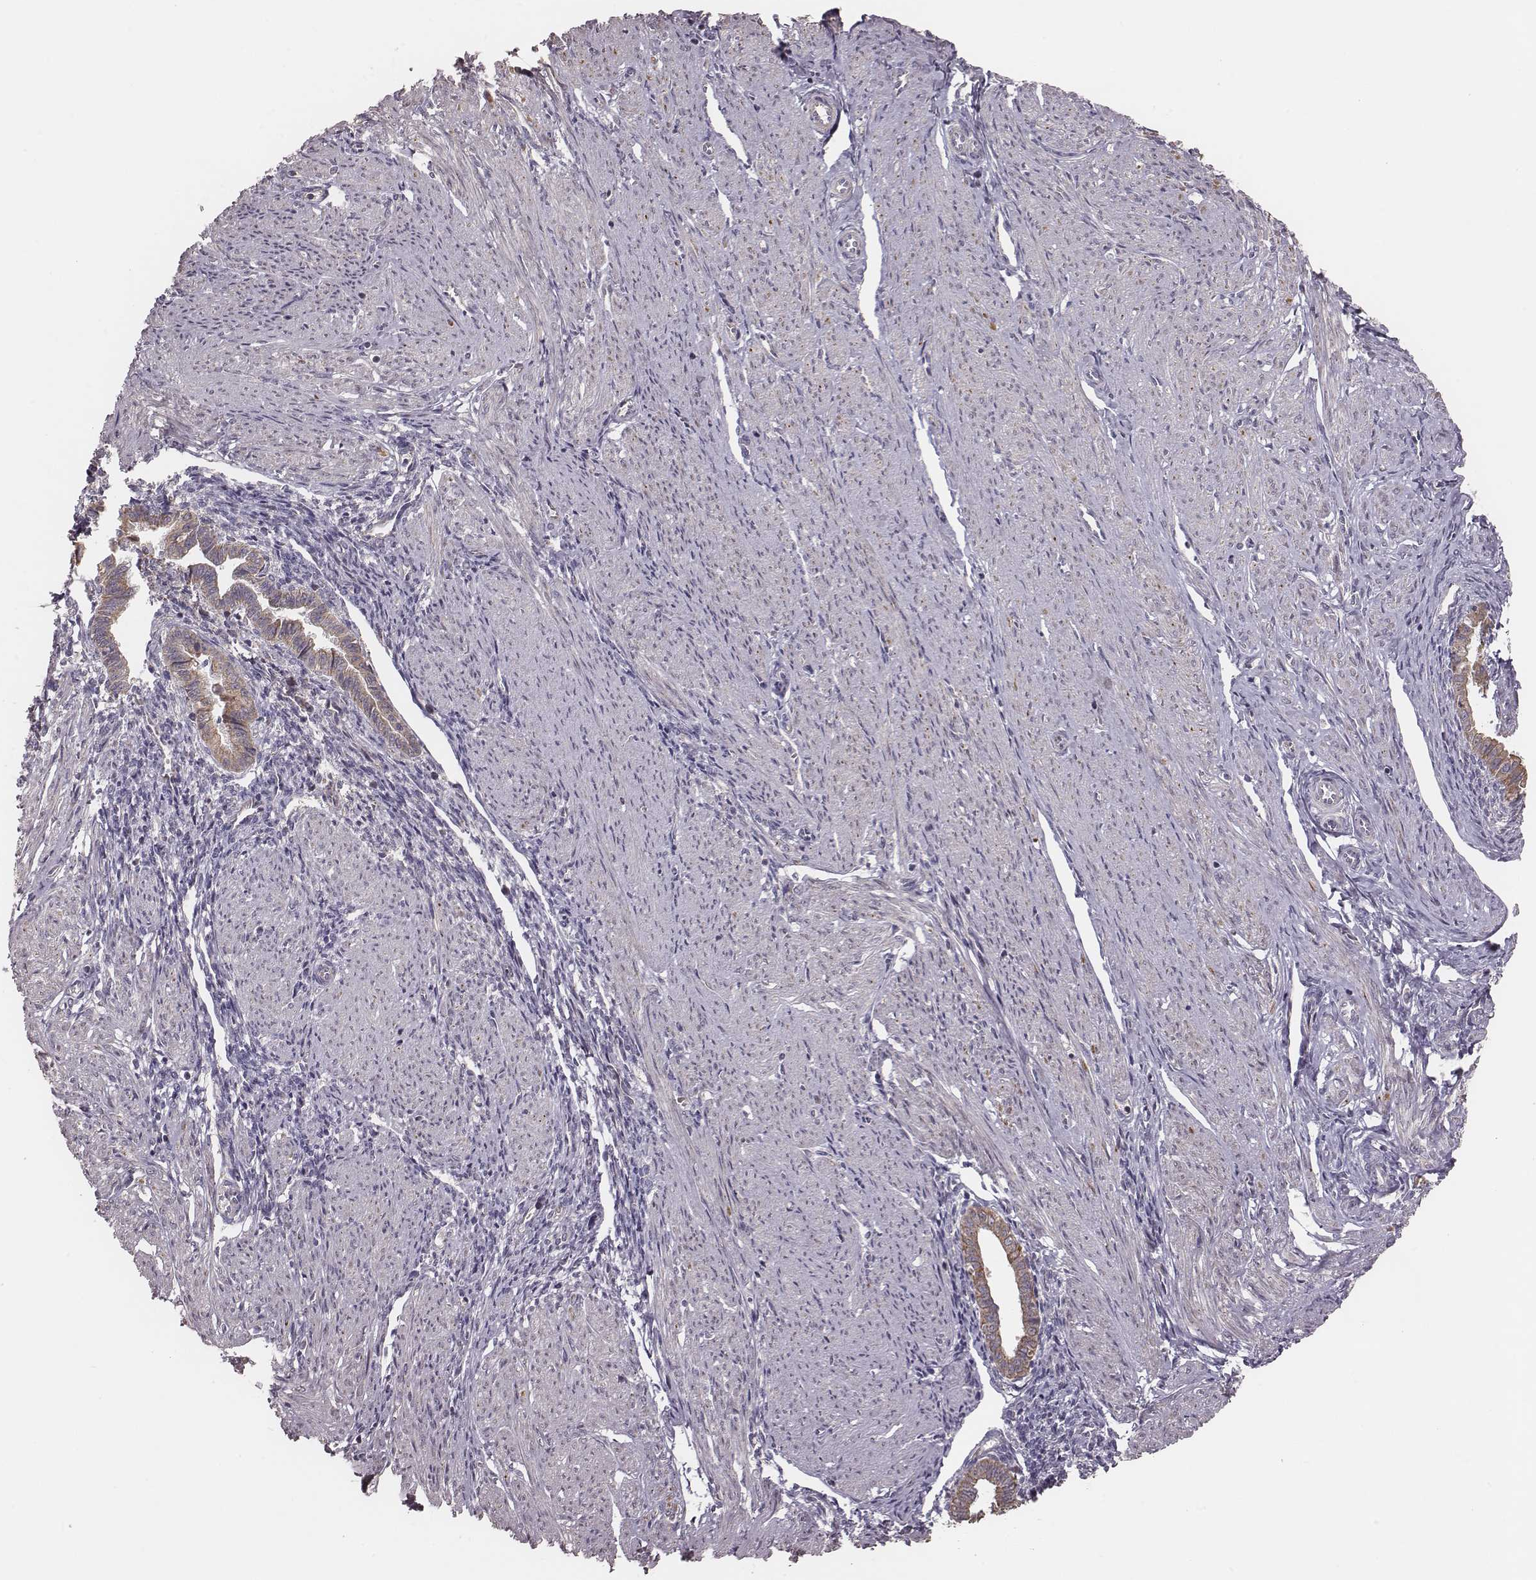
{"staining": {"intensity": "negative", "quantity": "none", "location": "none"}, "tissue": "endometrium", "cell_type": "Cells in endometrial stroma", "image_type": "normal", "snomed": [{"axis": "morphology", "description": "Normal tissue, NOS"}, {"axis": "topography", "description": "Endometrium"}], "caption": "A histopathology image of endometrium stained for a protein shows no brown staining in cells in endometrial stroma. Brightfield microscopy of IHC stained with DAB (3,3'-diaminobenzidine) (brown) and hematoxylin (blue), captured at high magnification.", "gene": "HAVCR1", "patient": {"sex": "female", "age": 37}}